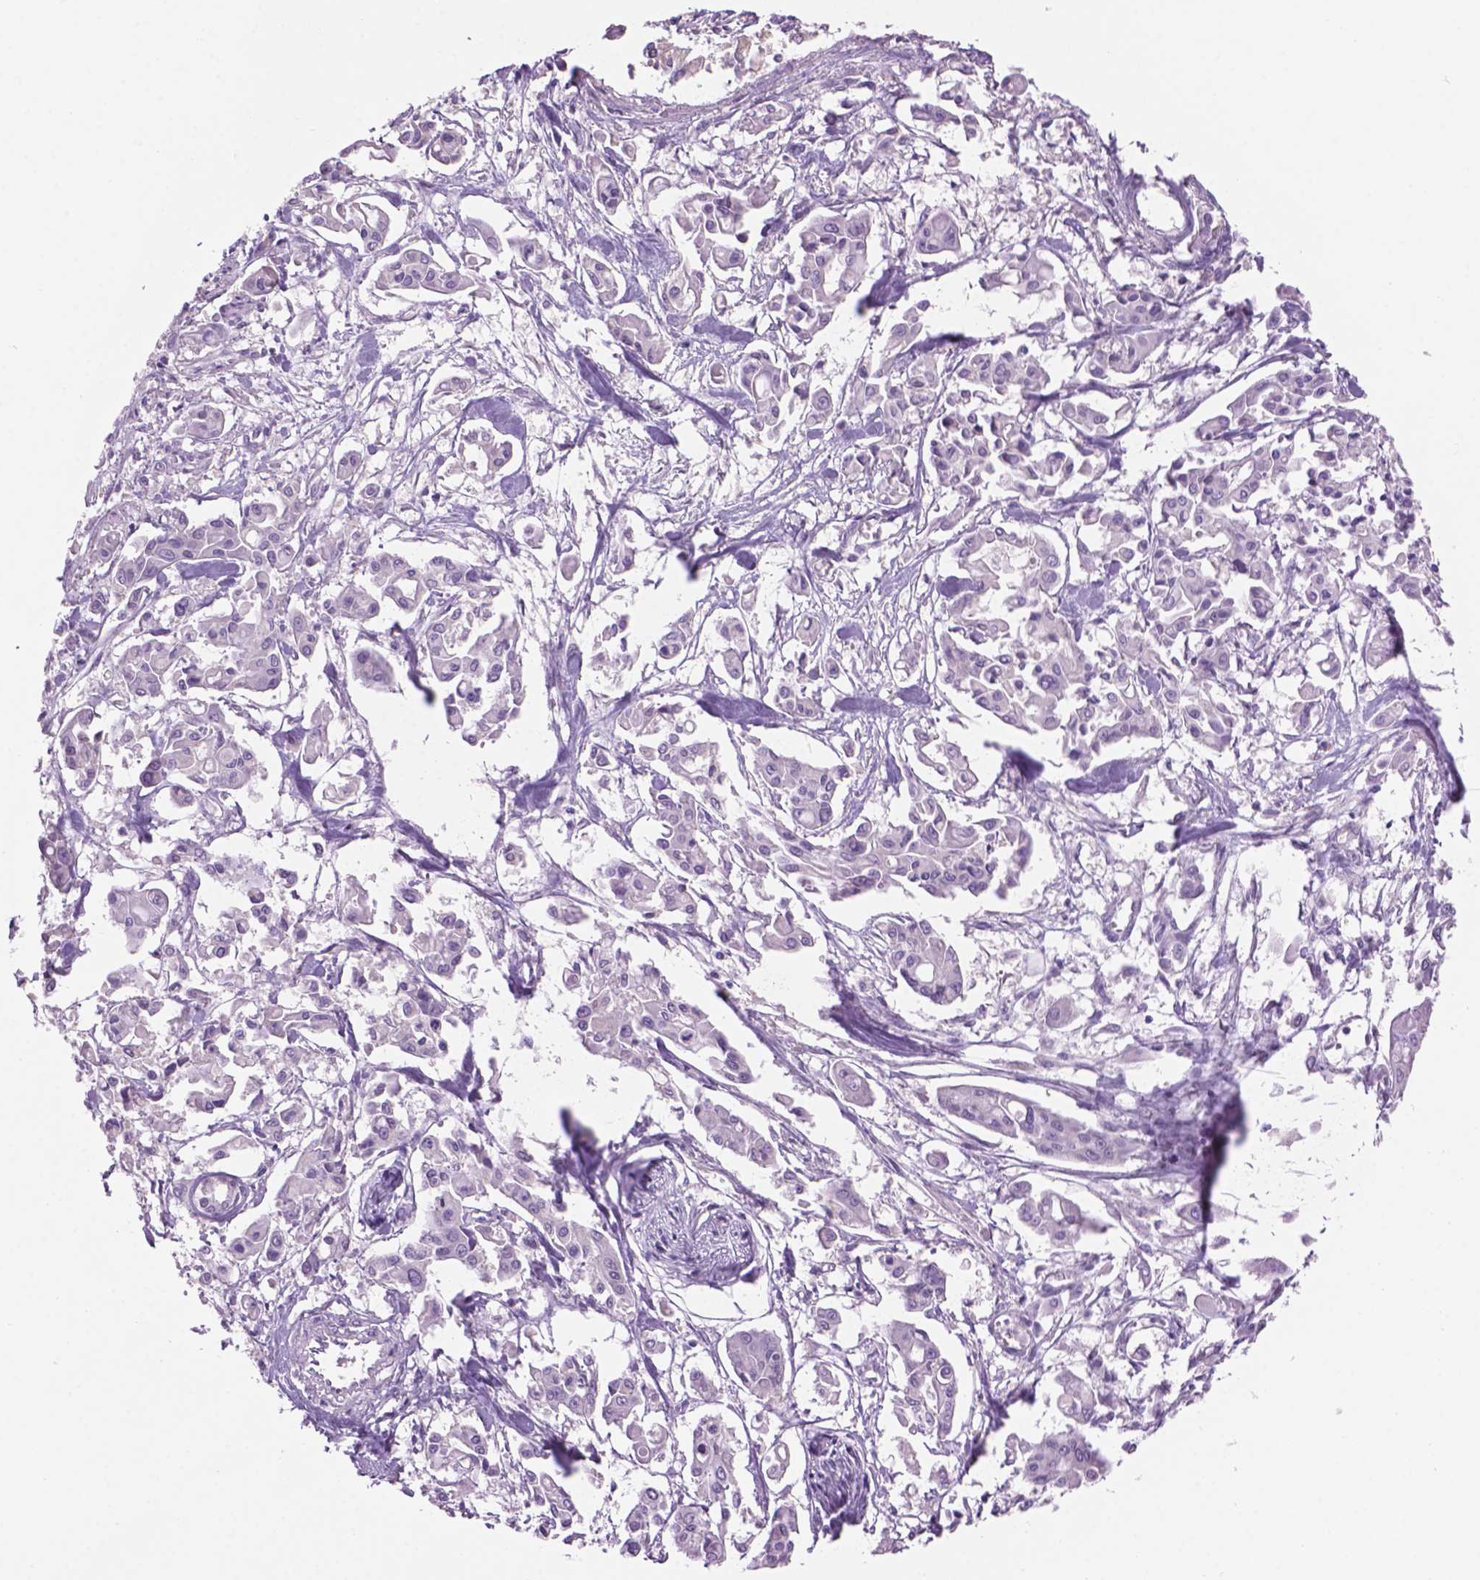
{"staining": {"intensity": "negative", "quantity": "none", "location": "none"}, "tissue": "pancreatic cancer", "cell_type": "Tumor cells", "image_type": "cancer", "snomed": [{"axis": "morphology", "description": "Adenocarcinoma, NOS"}, {"axis": "topography", "description": "Pancreas"}], "caption": "DAB immunohistochemical staining of human adenocarcinoma (pancreatic) demonstrates no significant staining in tumor cells.", "gene": "CRYBA4", "patient": {"sex": "male", "age": 61}}